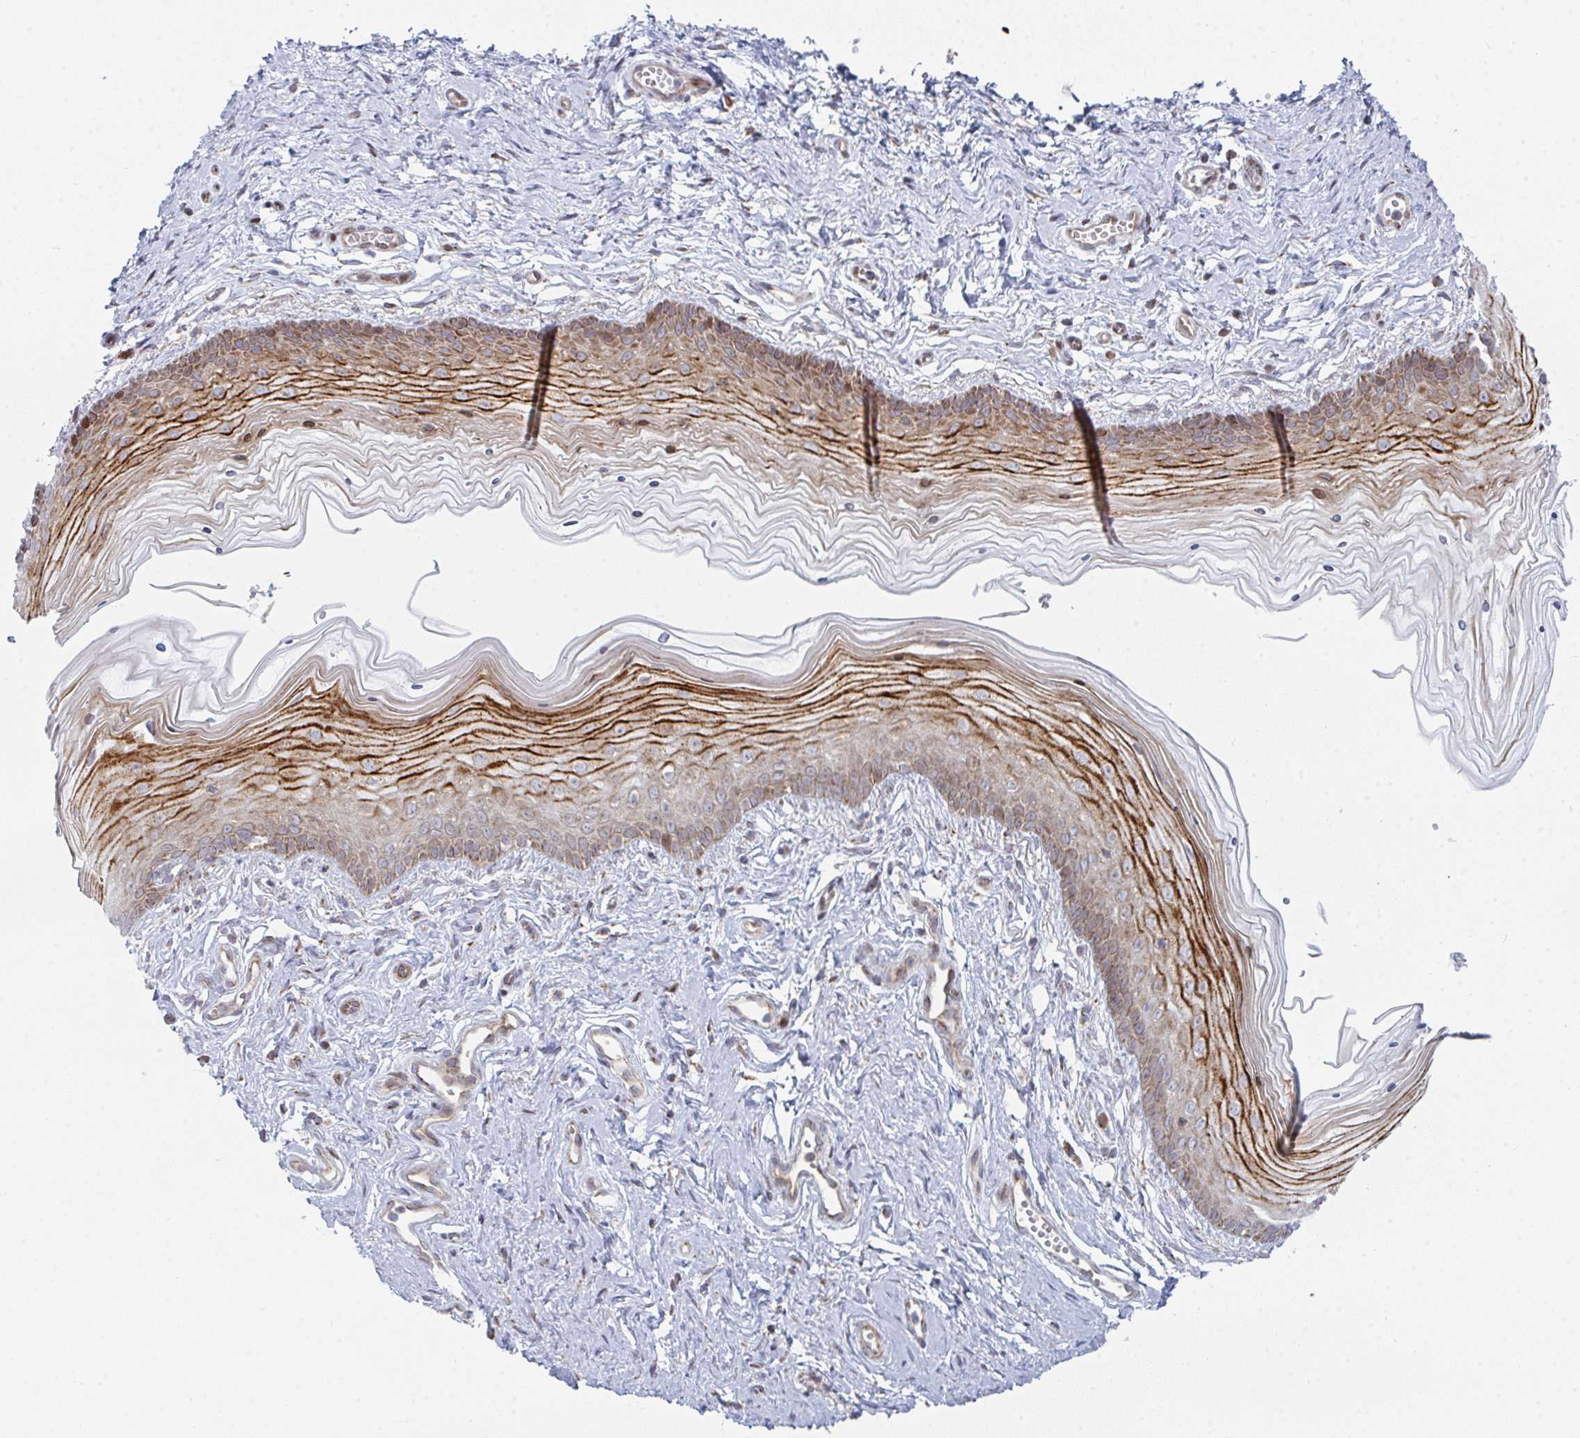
{"staining": {"intensity": "moderate", "quantity": "25%-75%", "location": "cytoplasmic/membranous"}, "tissue": "vagina", "cell_type": "Squamous epithelial cells", "image_type": "normal", "snomed": [{"axis": "morphology", "description": "Normal tissue, NOS"}, {"axis": "topography", "description": "Vagina"}], "caption": "Protein expression analysis of unremarkable vagina reveals moderate cytoplasmic/membranous positivity in about 25%-75% of squamous epithelial cells.", "gene": "PRKCH", "patient": {"sex": "female", "age": 38}}